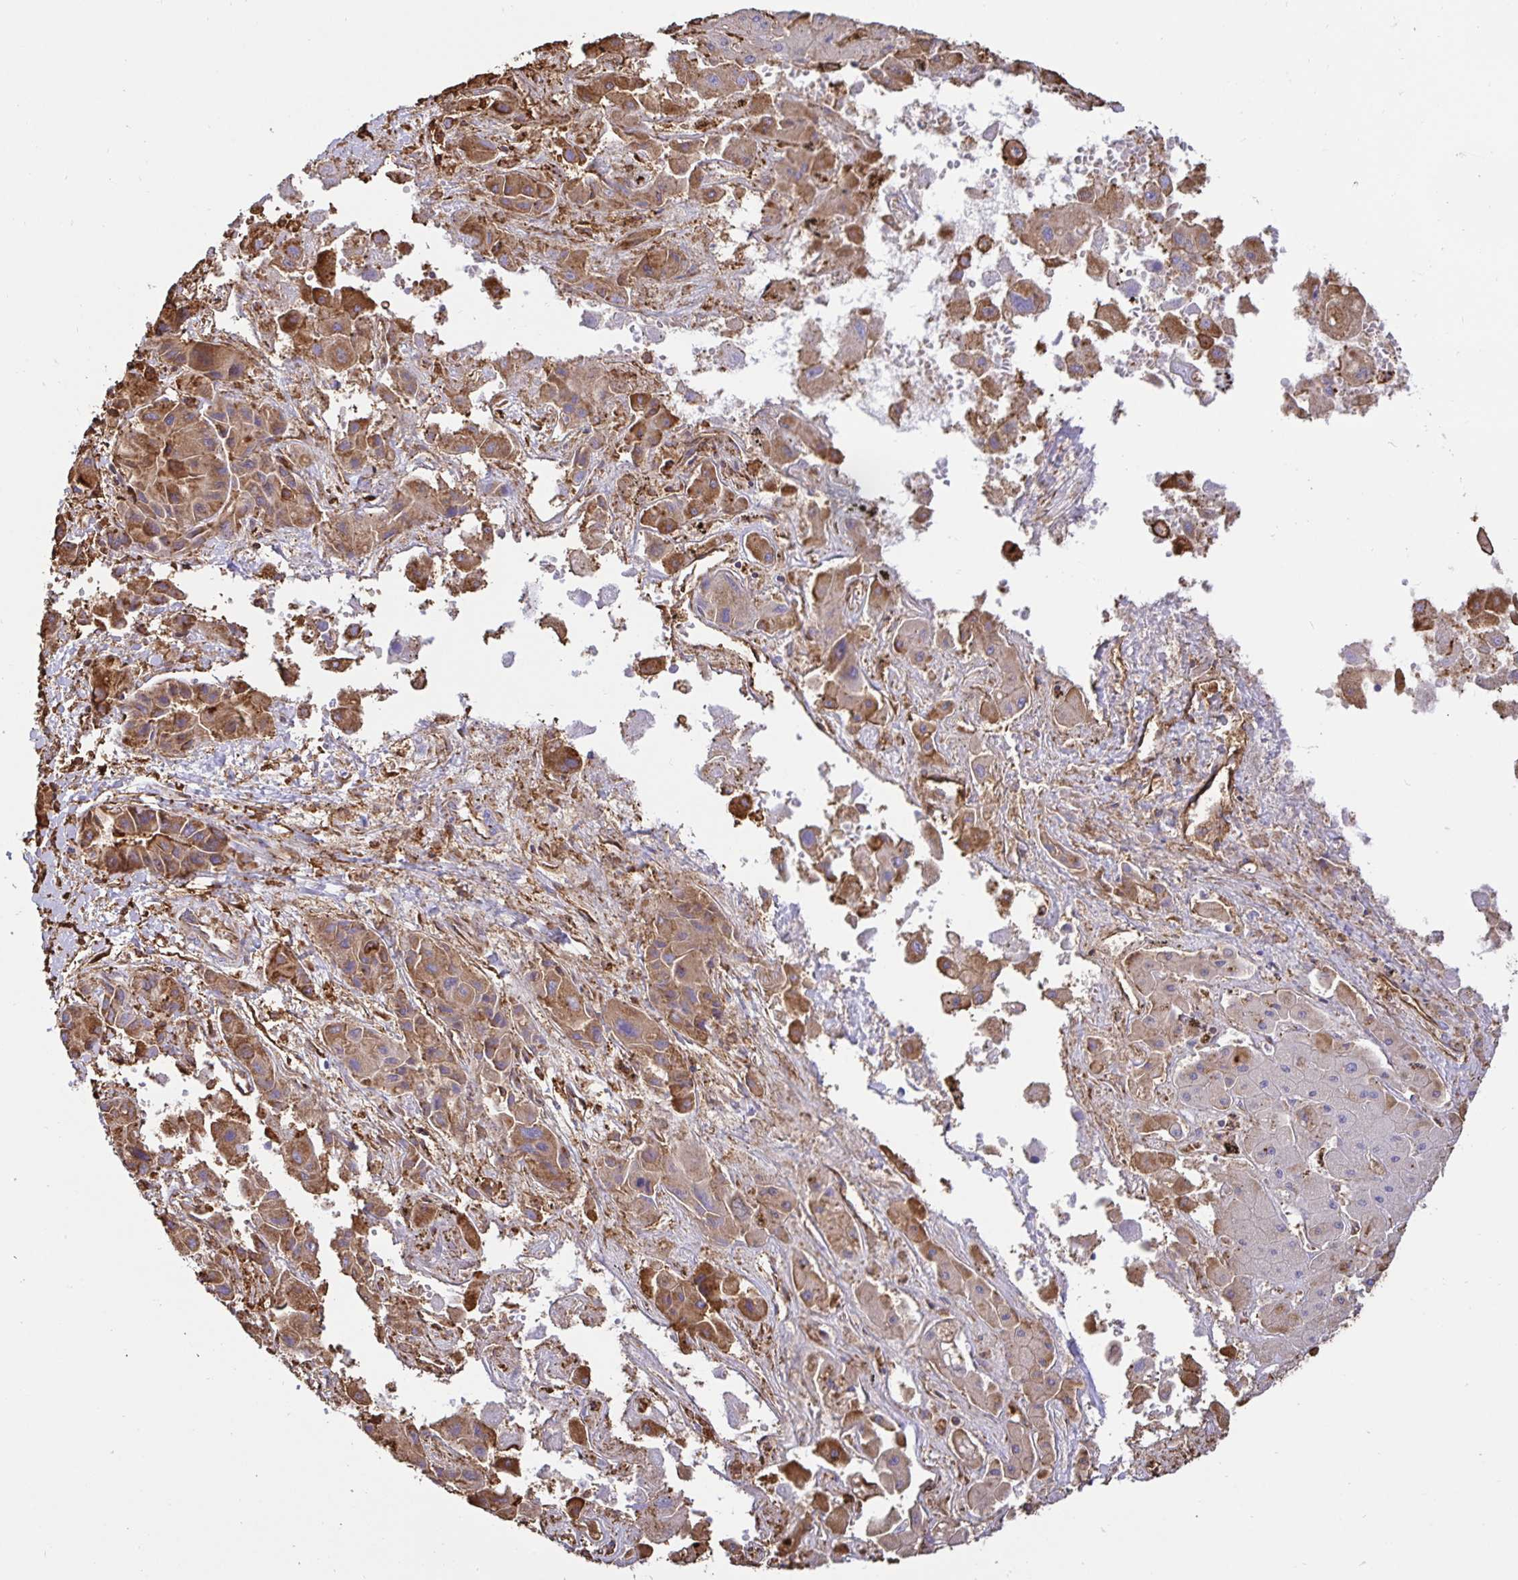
{"staining": {"intensity": "moderate", "quantity": ">75%", "location": "cytoplasmic/membranous"}, "tissue": "liver cancer", "cell_type": "Tumor cells", "image_type": "cancer", "snomed": [{"axis": "morphology", "description": "Cholangiocarcinoma"}, {"axis": "topography", "description": "Liver"}], "caption": "About >75% of tumor cells in liver cancer (cholangiocarcinoma) exhibit moderate cytoplasmic/membranous protein expression as visualized by brown immunohistochemical staining.", "gene": "ANXA2", "patient": {"sex": "male", "age": 67}}